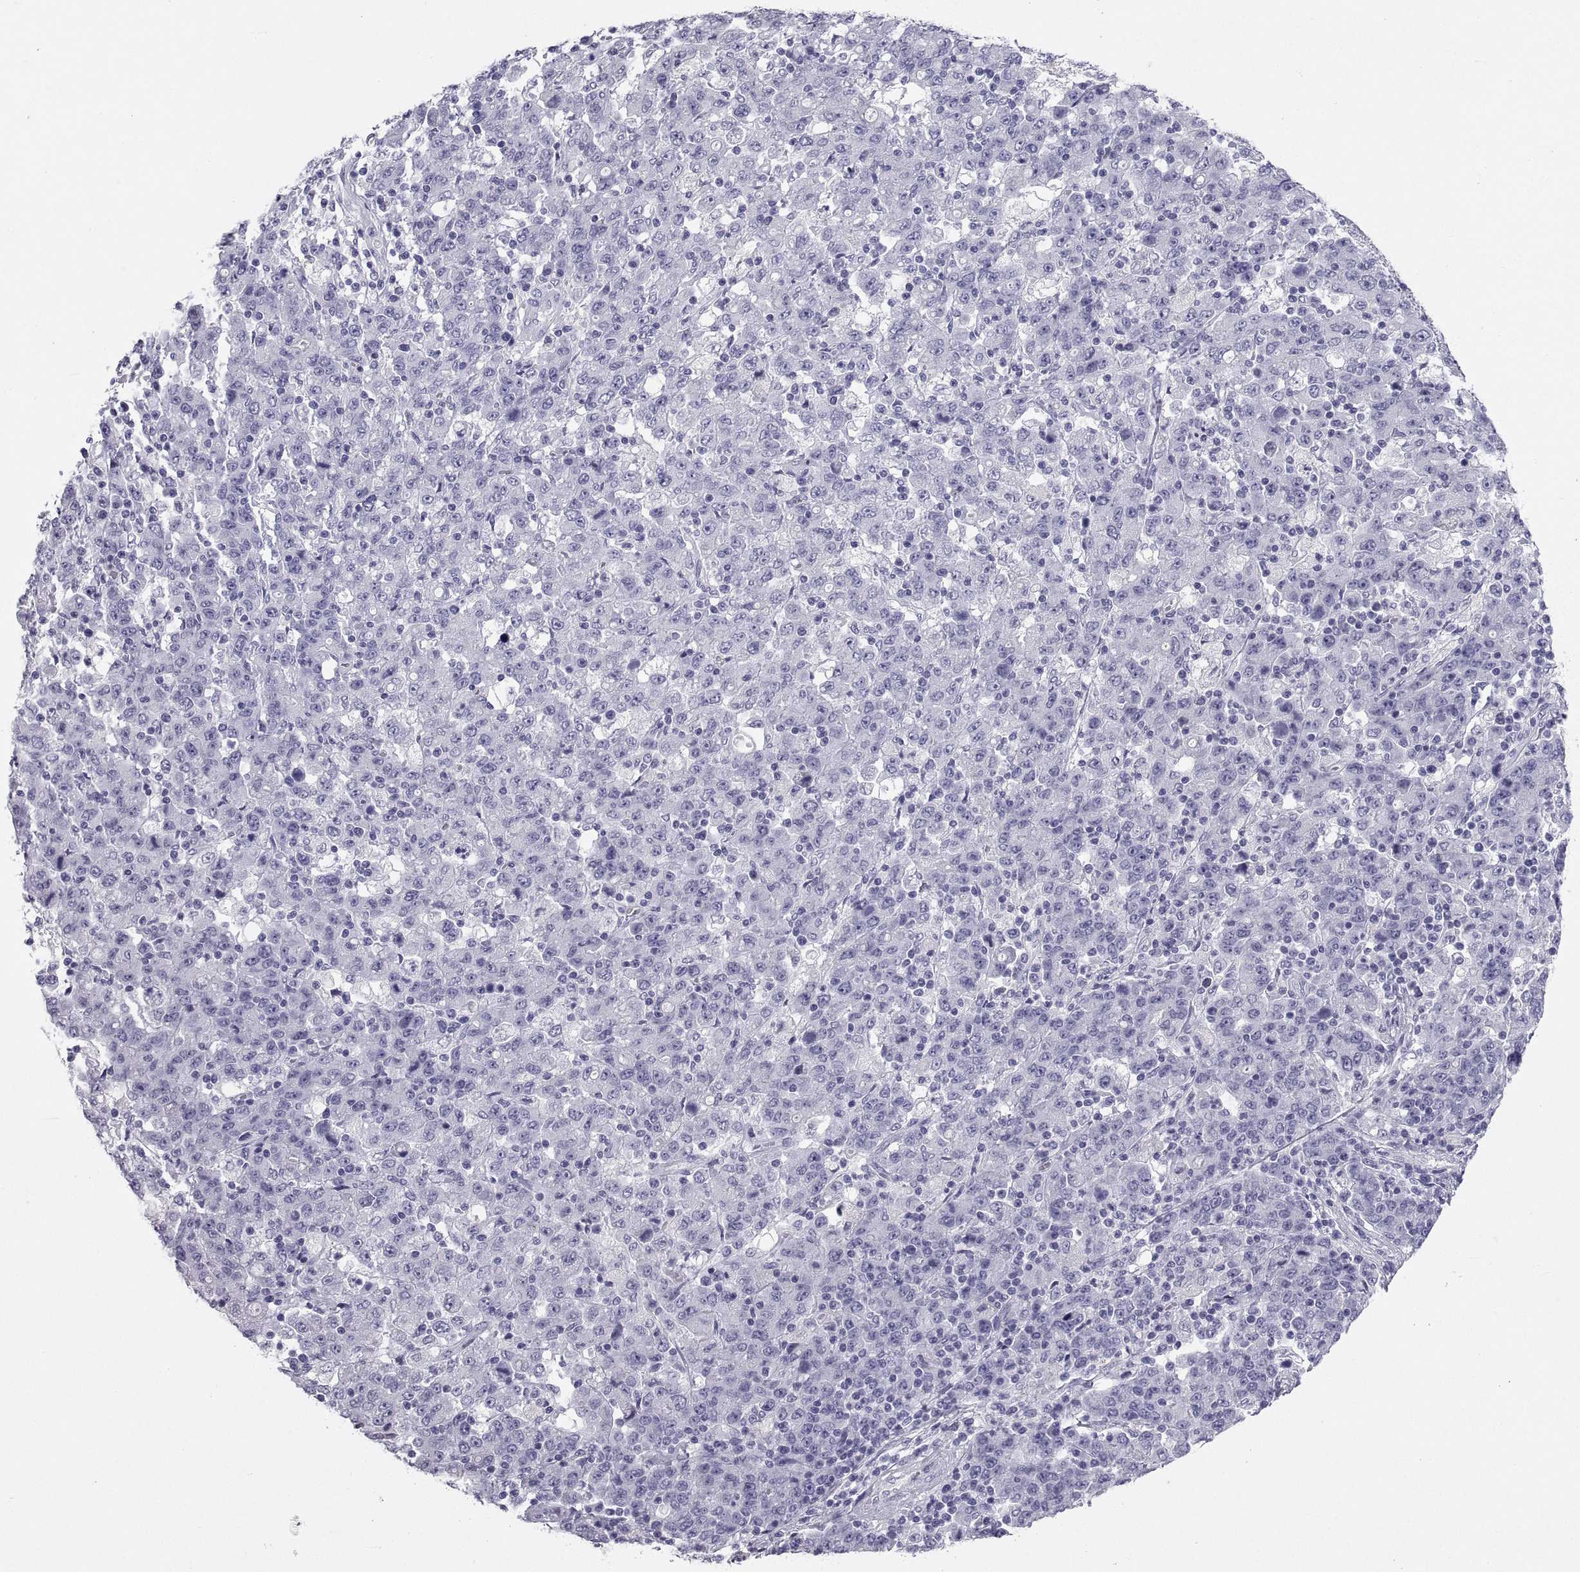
{"staining": {"intensity": "negative", "quantity": "none", "location": "none"}, "tissue": "stomach cancer", "cell_type": "Tumor cells", "image_type": "cancer", "snomed": [{"axis": "morphology", "description": "Adenocarcinoma, NOS"}, {"axis": "topography", "description": "Stomach, upper"}], "caption": "Immunohistochemical staining of human adenocarcinoma (stomach) reveals no significant positivity in tumor cells.", "gene": "PCSK1N", "patient": {"sex": "male", "age": 69}}